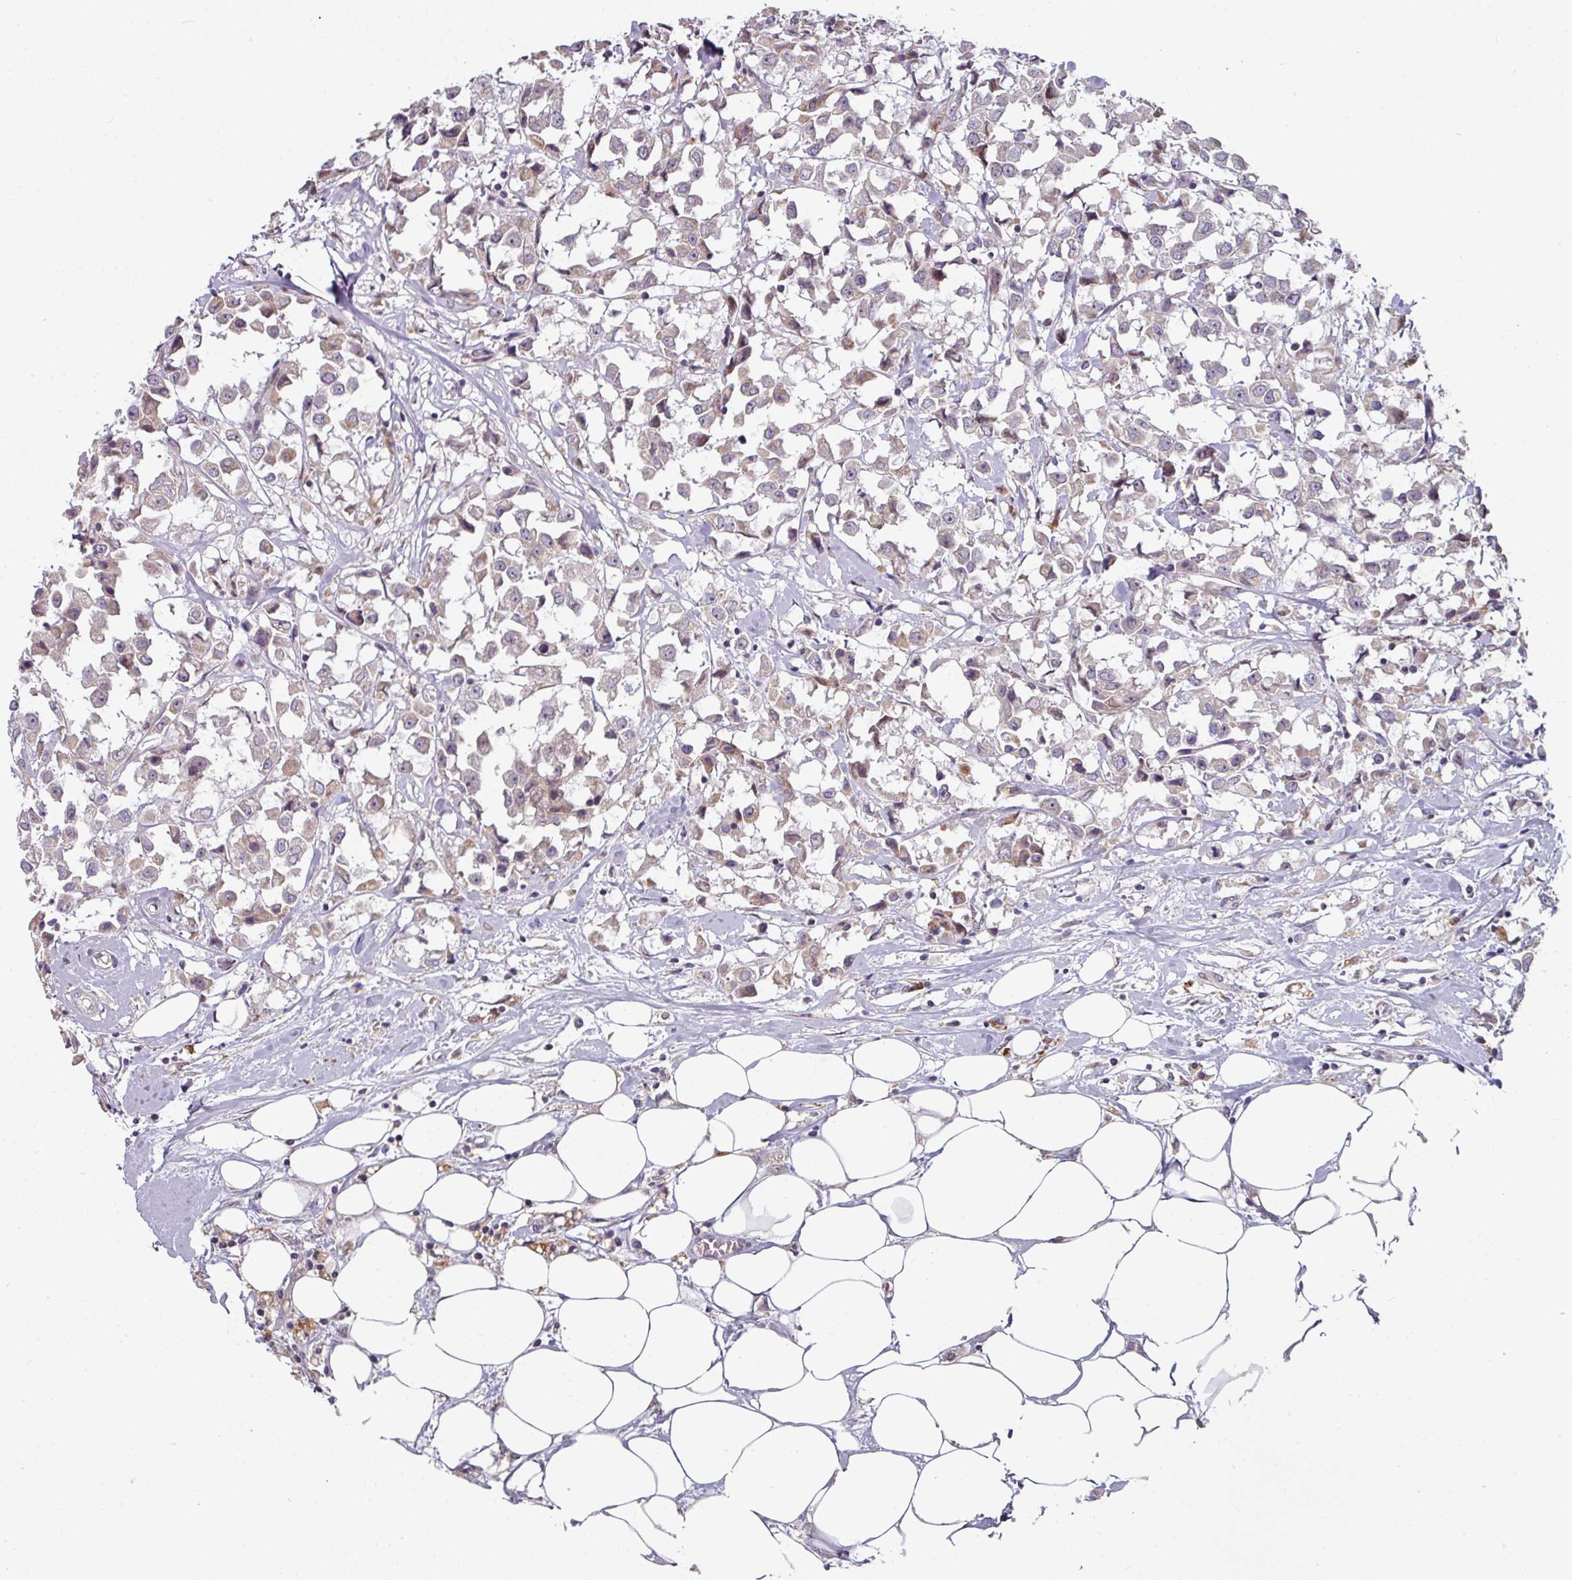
{"staining": {"intensity": "weak", "quantity": ">75%", "location": "cytoplasmic/membranous"}, "tissue": "breast cancer", "cell_type": "Tumor cells", "image_type": "cancer", "snomed": [{"axis": "morphology", "description": "Duct carcinoma"}, {"axis": "topography", "description": "Breast"}], "caption": "Breast cancer (invasive ductal carcinoma) stained with DAB (3,3'-diaminobenzidine) immunohistochemistry (IHC) shows low levels of weak cytoplasmic/membranous staining in about >75% of tumor cells.", "gene": "SWSAP1", "patient": {"sex": "female", "age": 61}}